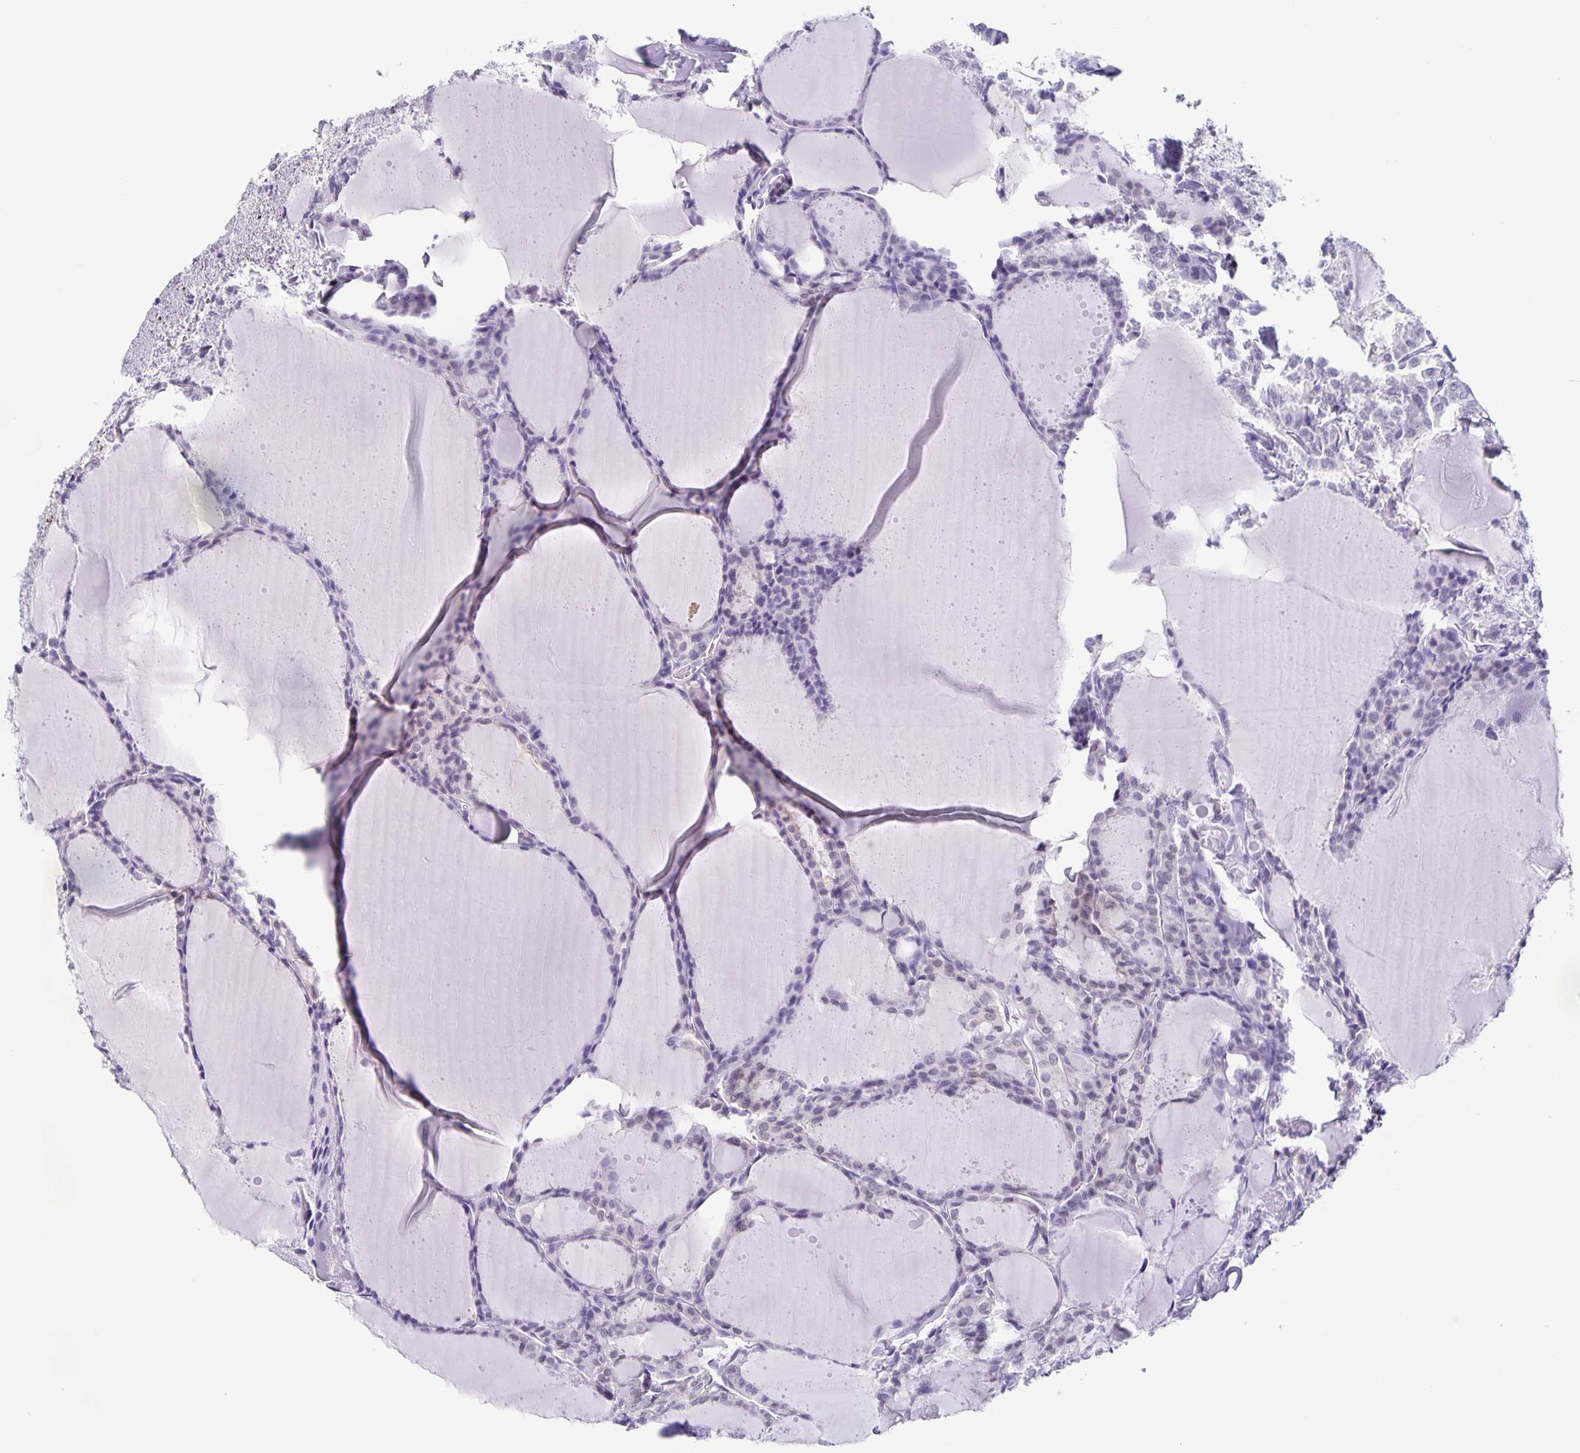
{"staining": {"intensity": "weak", "quantity": "<25%", "location": "nuclear"}, "tissue": "thyroid cancer", "cell_type": "Tumor cells", "image_type": "cancer", "snomed": [{"axis": "morphology", "description": "Papillary adenocarcinoma, NOS"}, {"axis": "topography", "description": "Thyroid gland"}], "caption": "Tumor cells show no significant staining in papillary adenocarcinoma (thyroid).", "gene": "TPPP", "patient": {"sex": "male", "age": 87}}